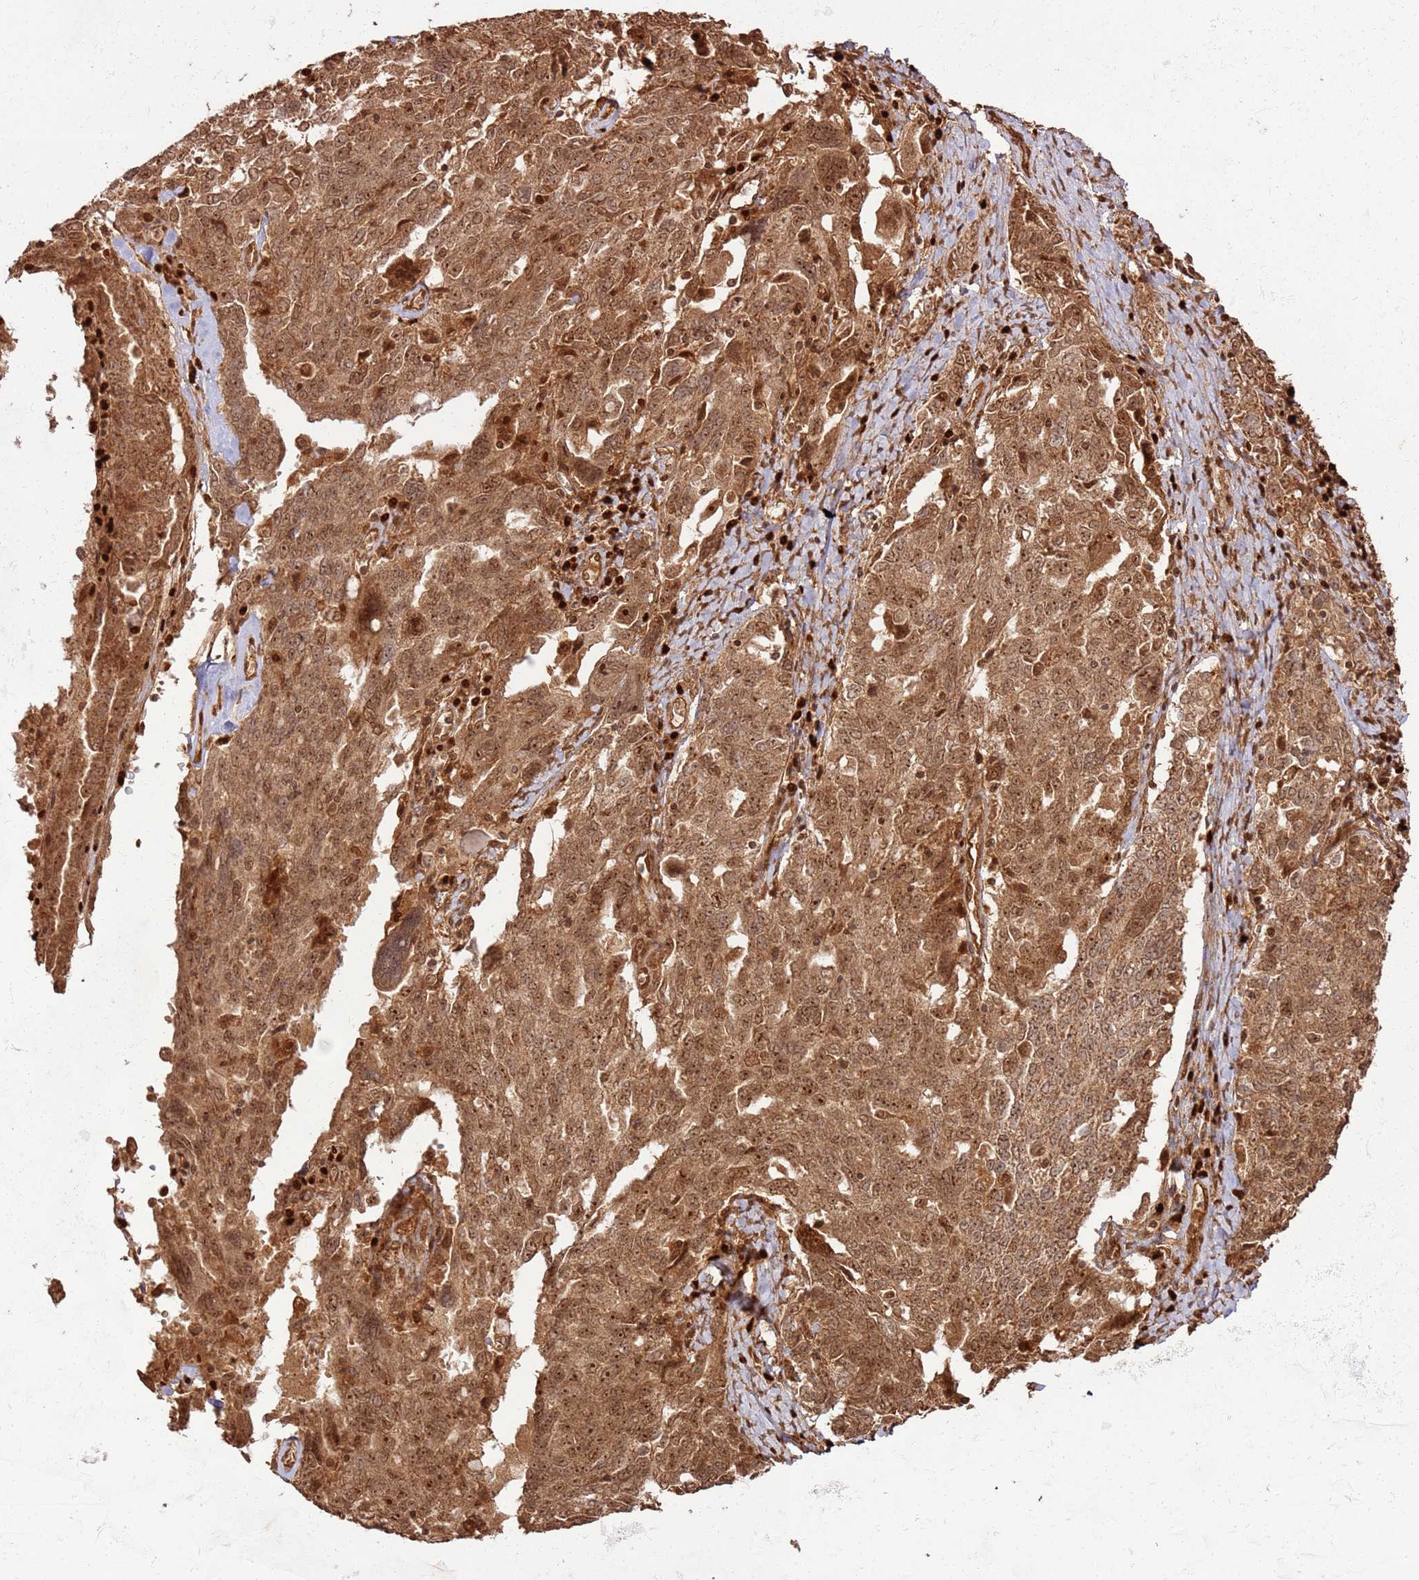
{"staining": {"intensity": "moderate", "quantity": ">75%", "location": "cytoplasmic/membranous,nuclear"}, "tissue": "ovarian cancer", "cell_type": "Tumor cells", "image_type": "cancer", "snomed": [{"axis": "morphology", "description": "Carcinoma, endometroid"}, {"axis": "topography", "description": "Ovary"}], "caption": "IHC photomicrograph of human ovarian cancer (endometroid carcinoma) stained for a protein (brown), which displays medium levels of moderate cytoplasmic/membranous and nuclear positivity in about >75% of tumor cells.", "gene": "TBC1D13", "patient": {"sex": "female", "age": 62}}